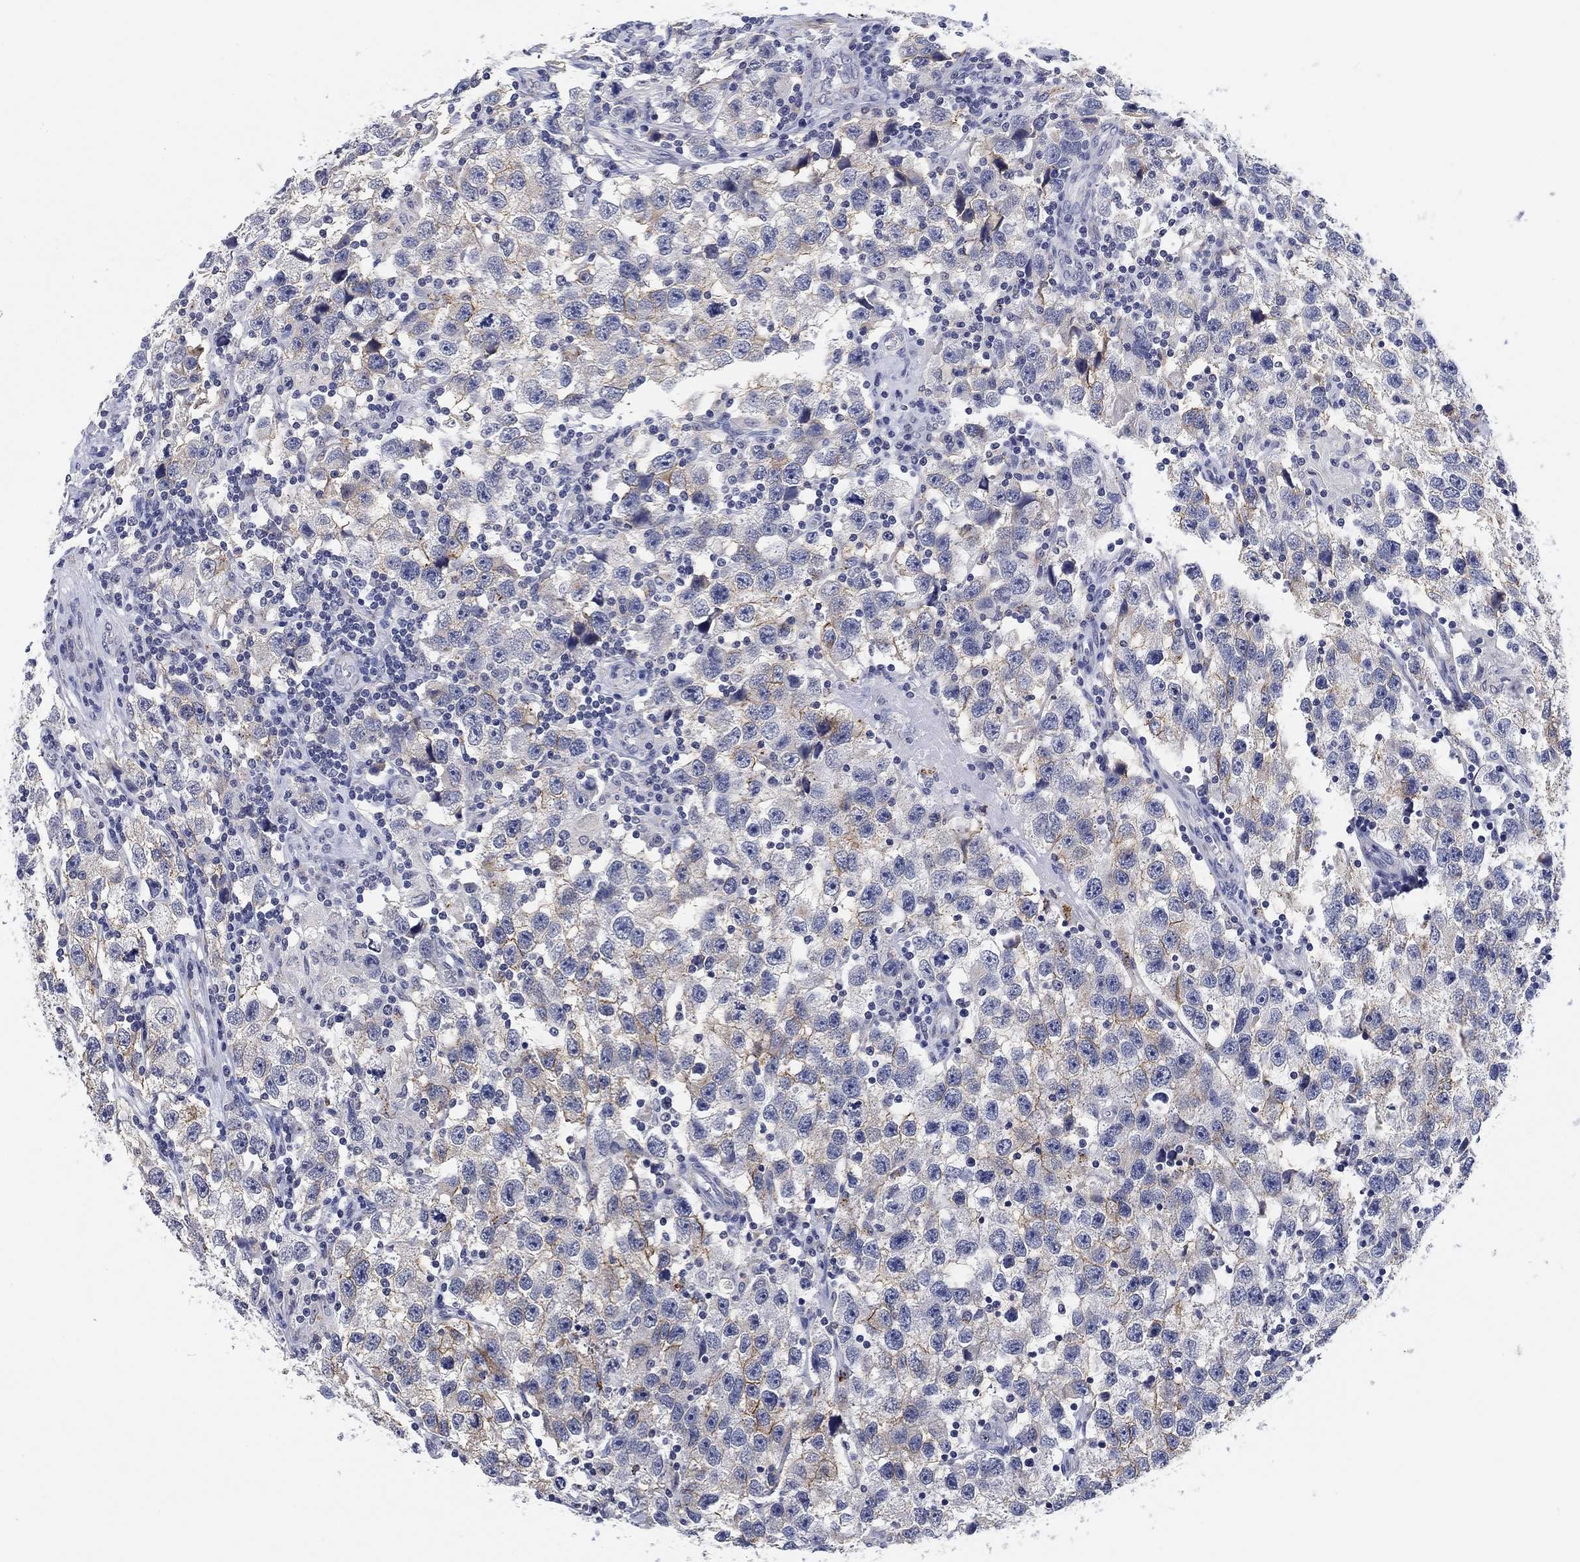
{"staining": {"intensity": "weak", "quantity": "25%-75%", "location": "cytoplasmic/membranous"}, "tissue": "testis cancer", "cell_type": "Tumor cells", "image_type": "cancer", "snomed": [{"axis": "morphology", "description": "Seminoma, NOS"}, {"axis": "topography", "description": "Testis"}], "caption": "Testis cancer stained for a protein (brown) exhibits weak cytoplasmic/membranous positive positivity in about 25%-75% of tumor cells.", "gene": "OTUB2", "patient": {"sex": "male", "age": 26}}